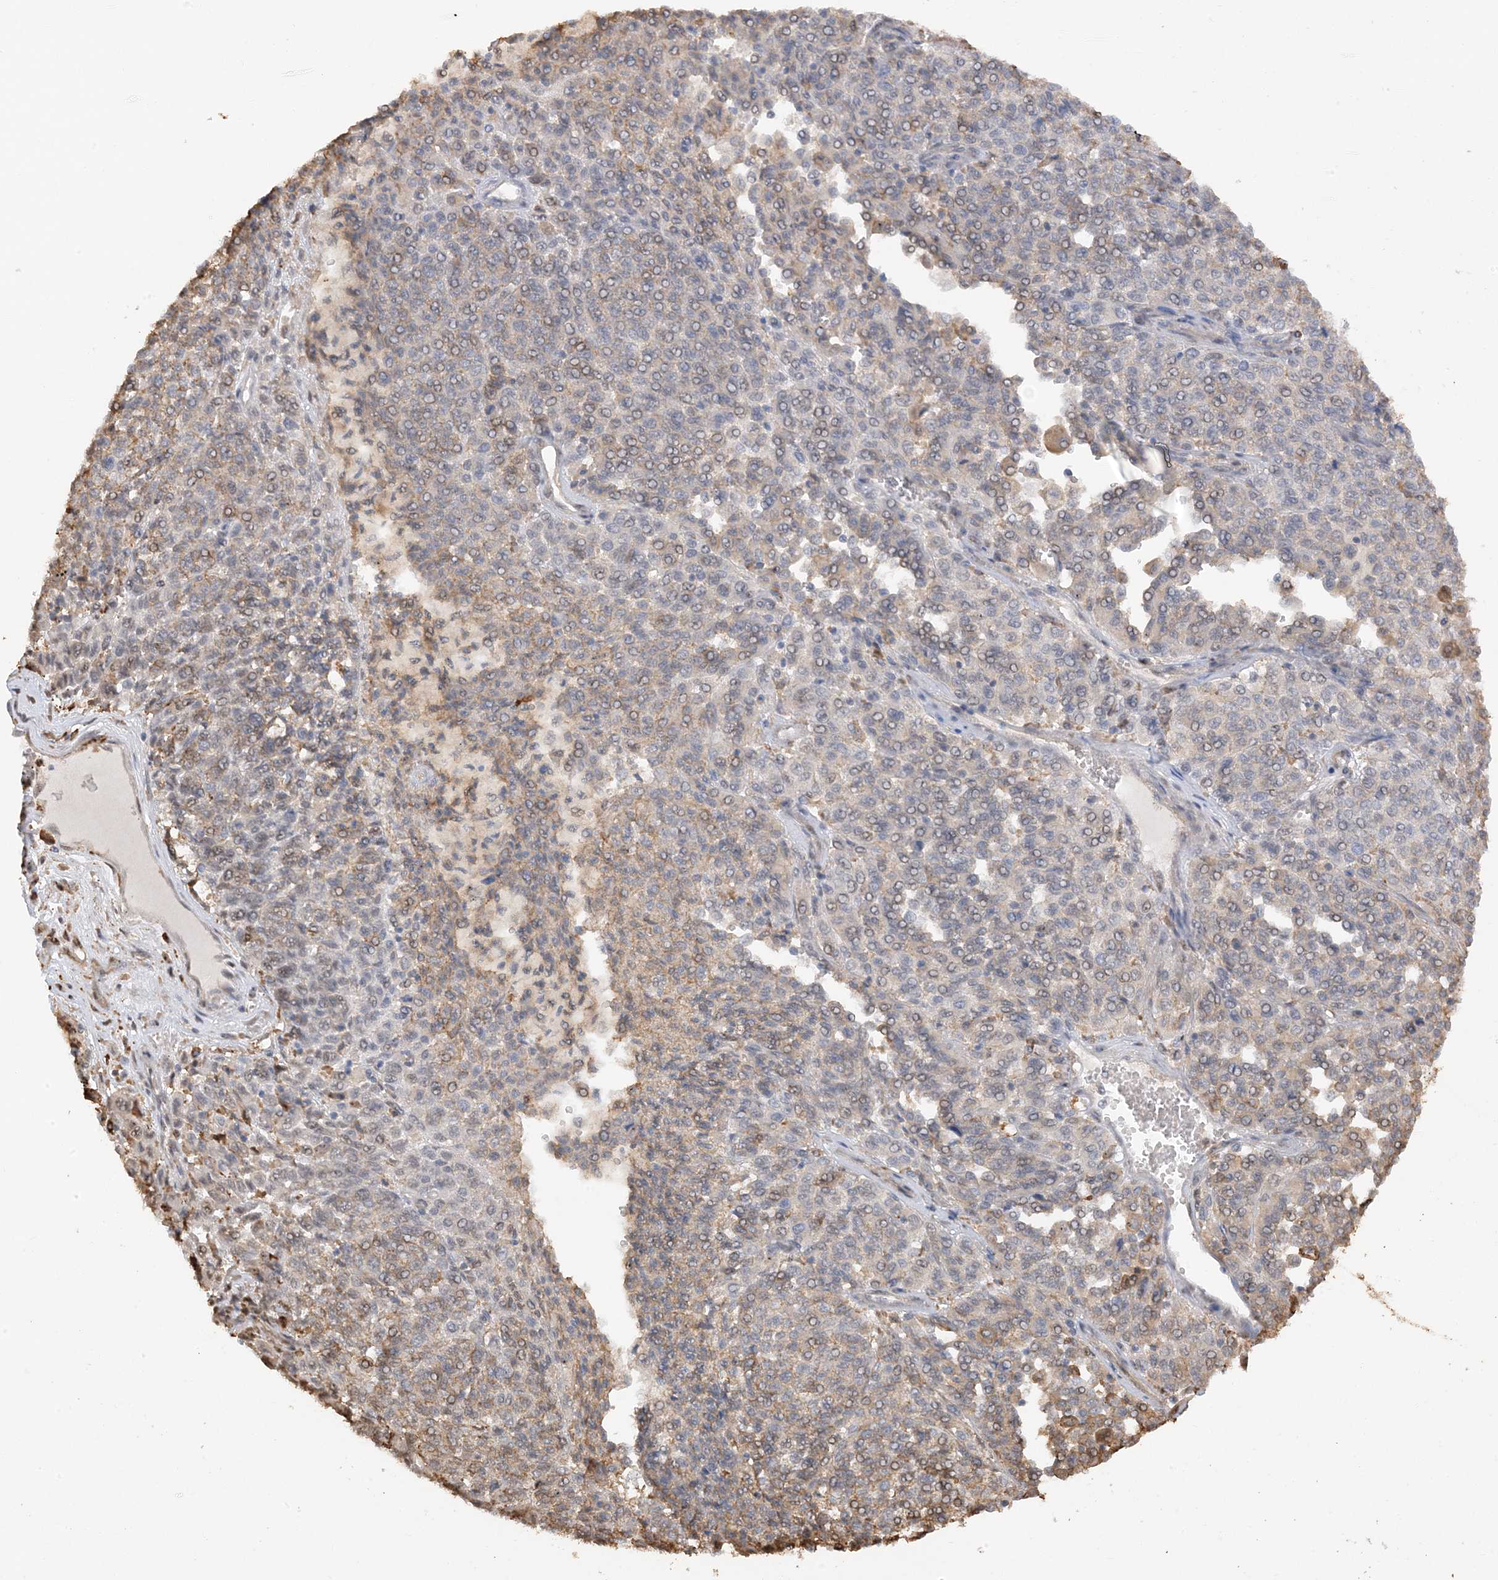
{"staining": {"intensity": "moderate", "quantity": "<25%", "location": "cytoplasmic/membranous"}, "tissue": "melanoma", "cell_type": "Tumor cells", "image_type": "cancer", "snomed": [{"axis": "morphology", "description": "Malignant melanoma, Metastatic site"}, {"axis": "topography", "description": "Pancreas"}], "caption": "This is an image of immunohistochemistry staining of melanoma, which shows moderate staining in the cytoplasmic/membranous of tumor cells.", "gene": "PHACTR2", "patient": {"sex": "female", "age": 30}}